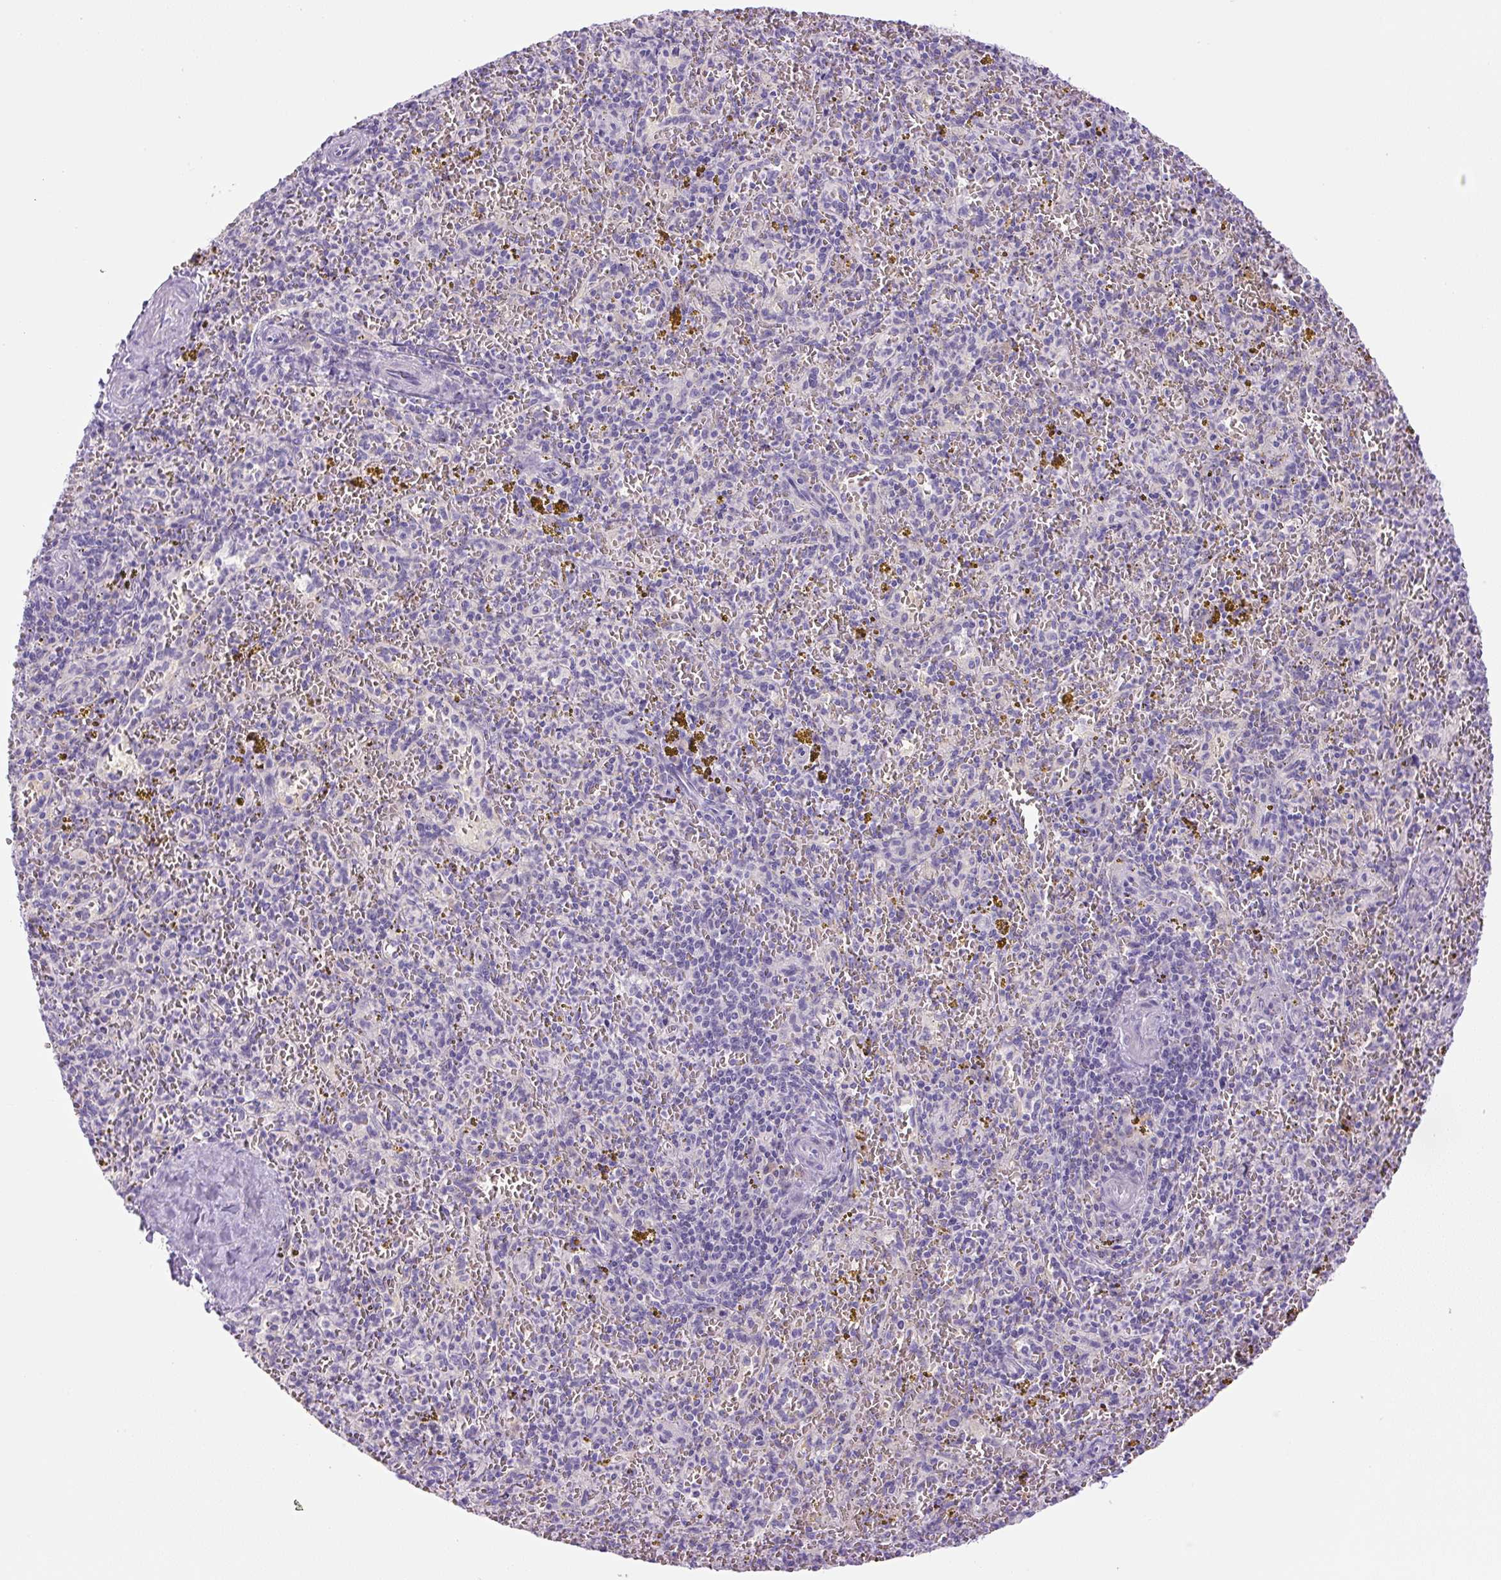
{"staining": {"intensity": "negative", "quantity": "none", "location": "none"}, "tissue": "spleen", "cell_type": "Cells in red pulp", "image_type": "normal", "snomed": [{"axis": "morphology", "description": "Normal tissue, NOS"}, {"axis": "topography", "description": "Spleen"}], "caption": "Protein analysis of benign spleen shows no significant expression in cells in red pulp.", "gene": "RSPO4", "patient": {"sex": "male", "age": 57}}